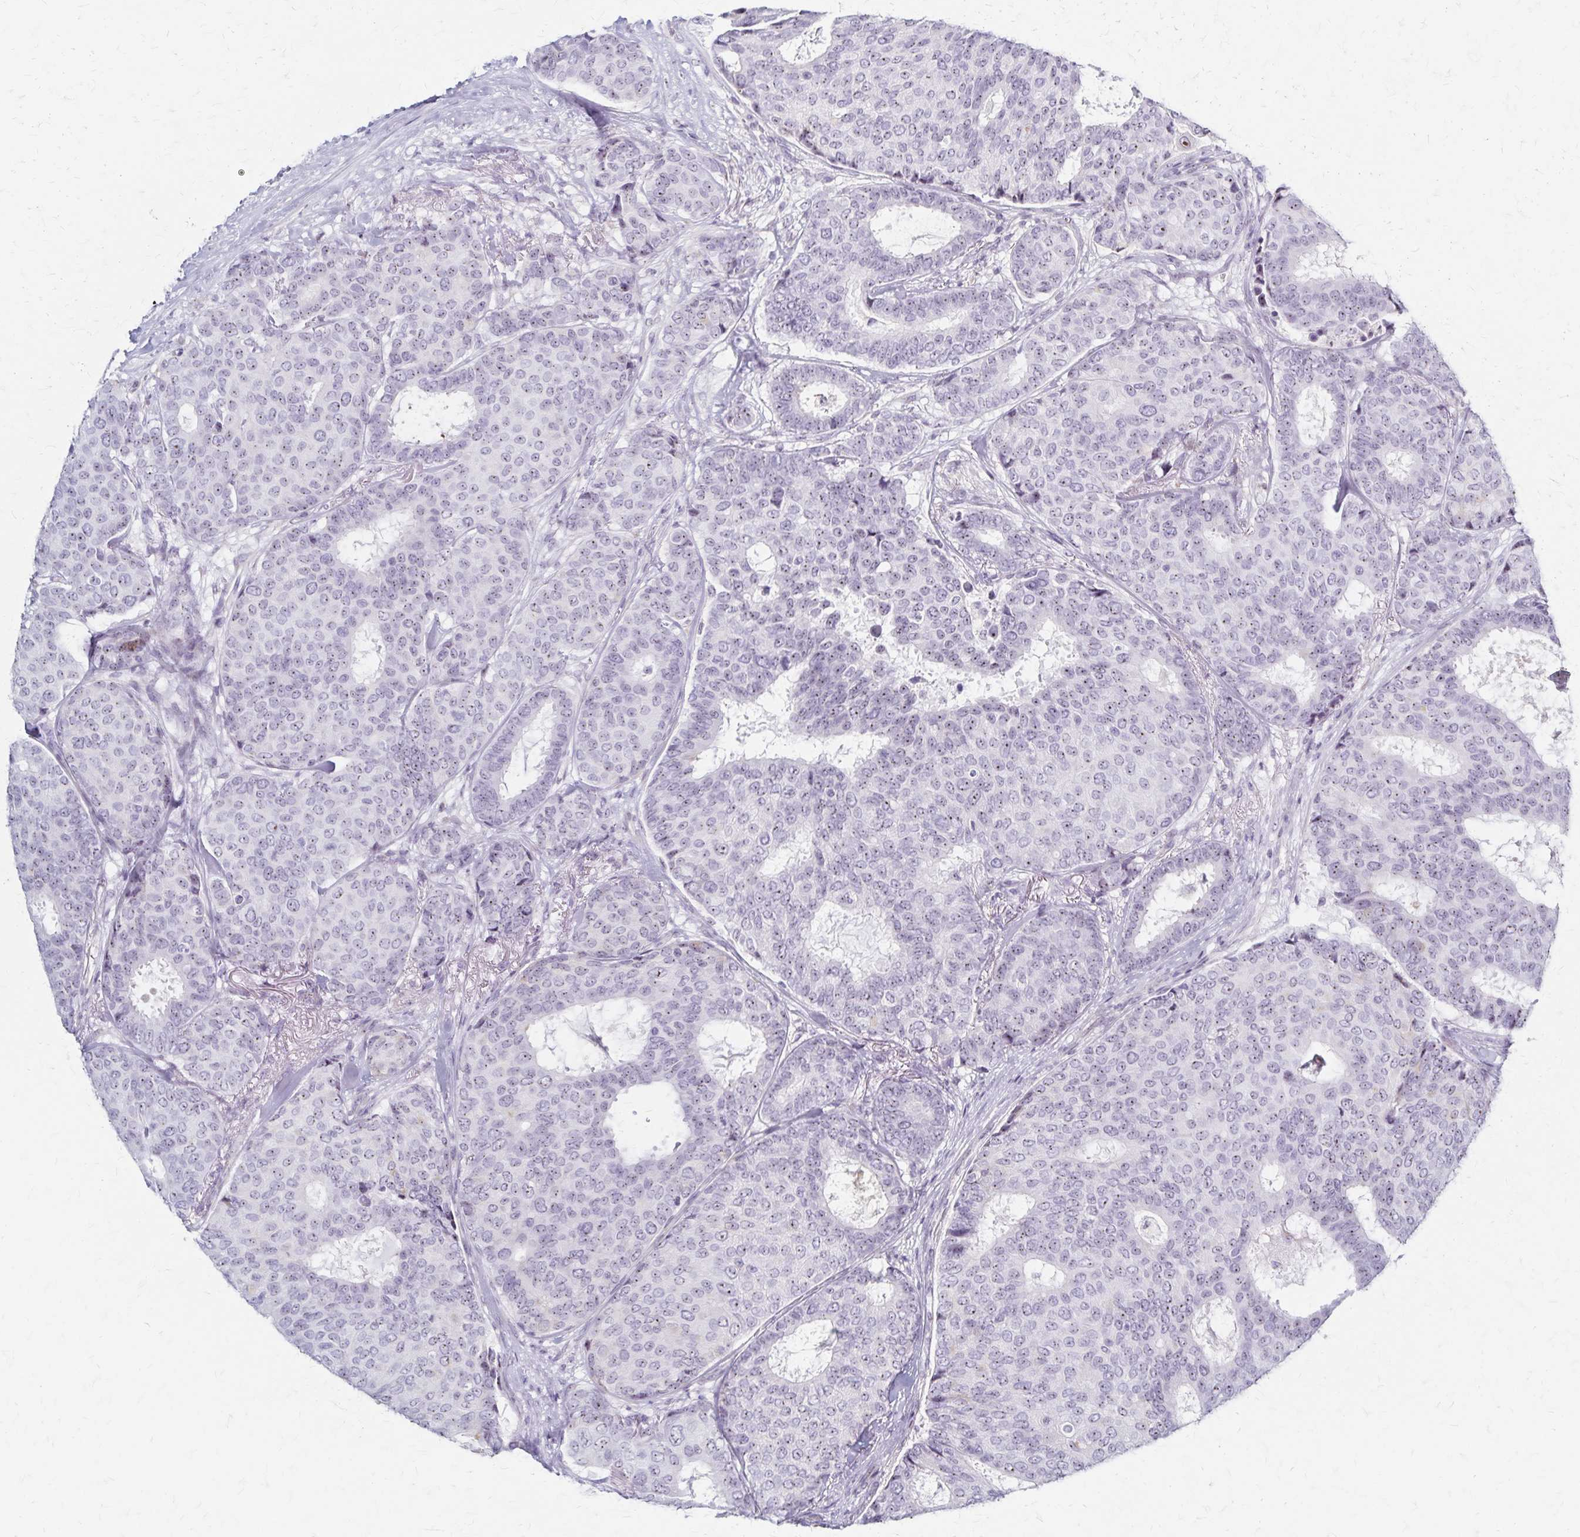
{"staining": {"intensity": "weak", "quantity": "25%-75%", "location": "nuclear"}, "tissue": "breast cancer", "cell_type": "Tumor cells", "image_type": "cancer", "snomed": [{"axis": "morphology", "description": "Duct carcinoma"}, {"axis": "topography", "description": "Breast"}], "caption": "This is an image of IHC staining of breast cancer, which shows weak positivity in the nuclear of tumor cells.", "gene": "DLK2", "patient": {"sex": "female", "age": 75}}